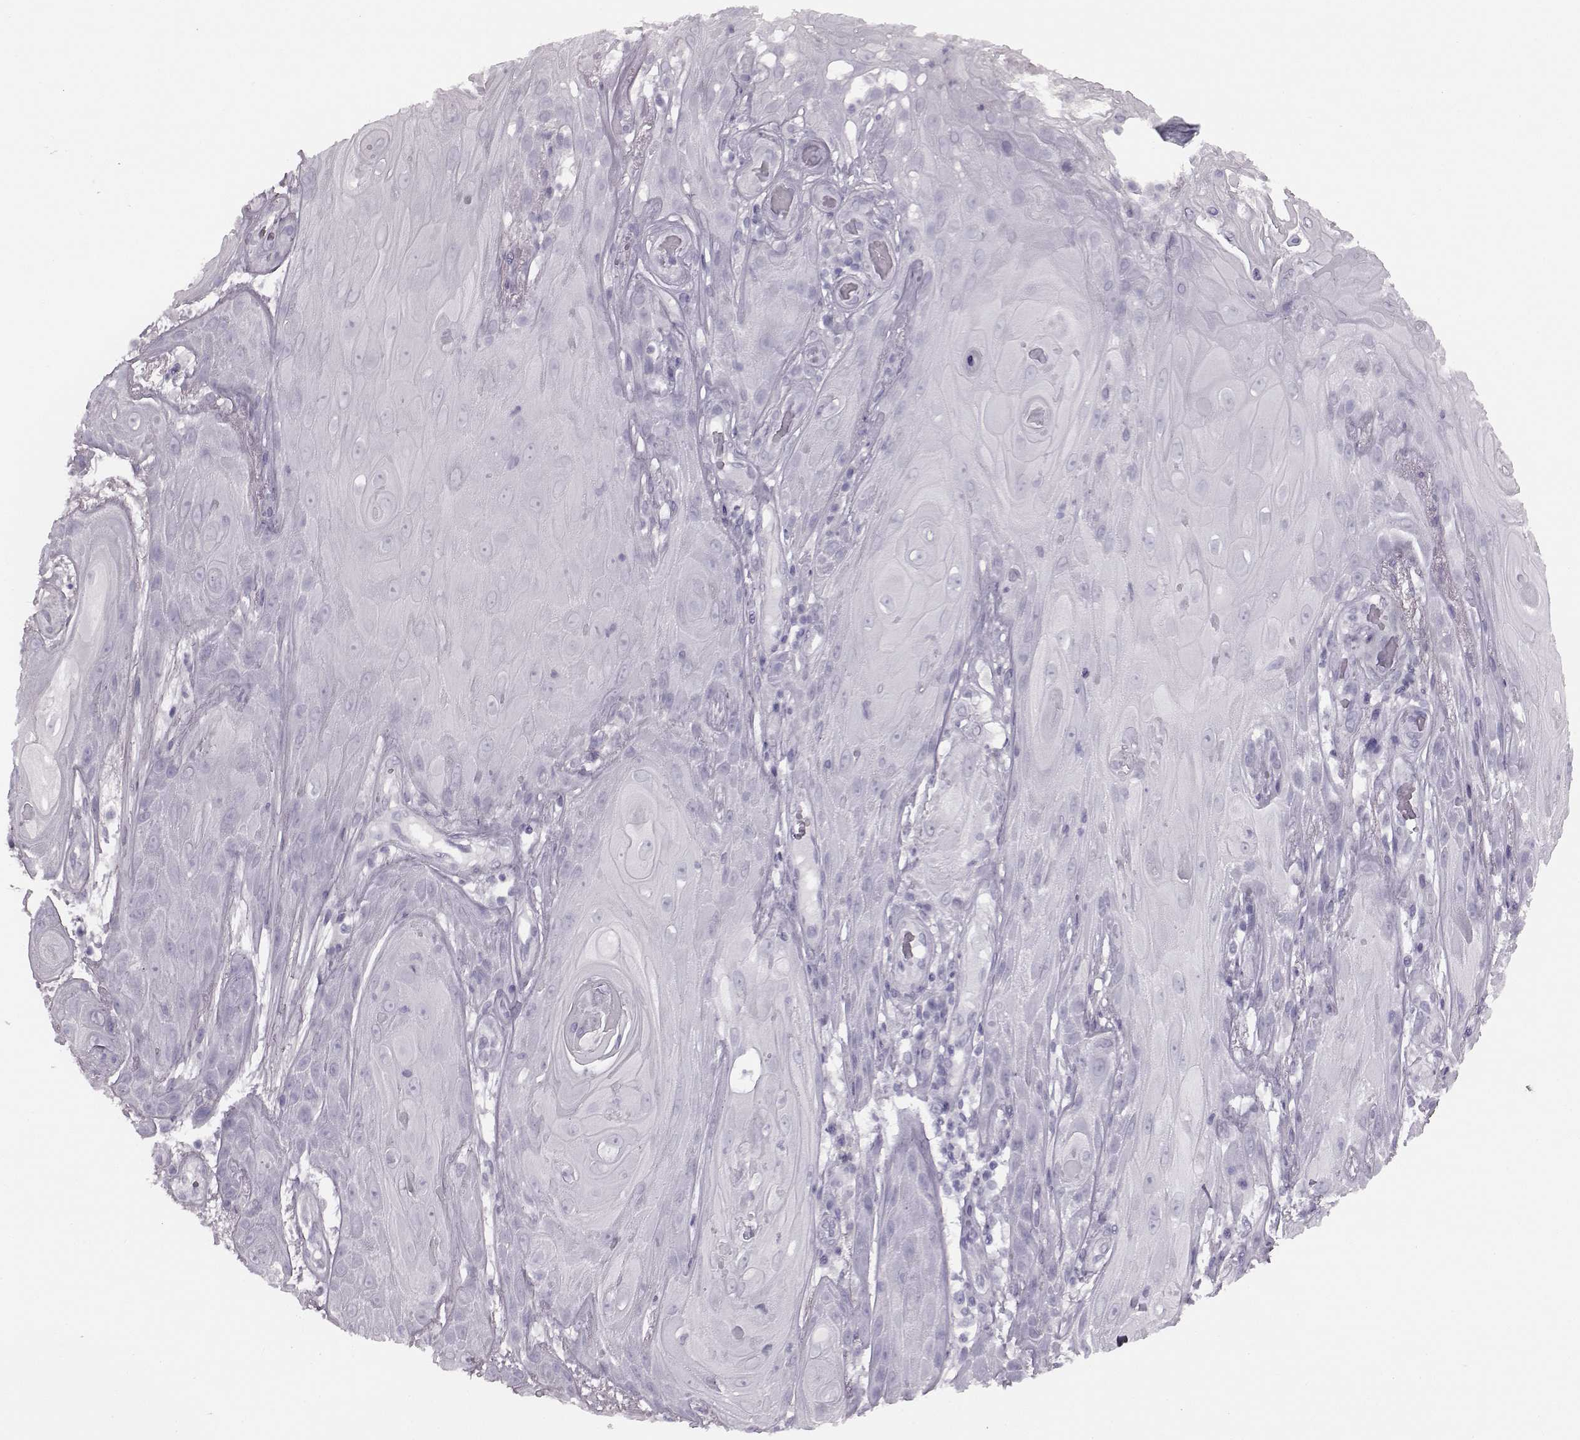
{"staining": {"intensity": "negative", "quantity": "none", "location": "none"}, "tissue": "skin cancer", "cell_type": "Tumor cells", "image_type": "cancer", "snomed": [{"axis": "morphology", "description": "Squamous cell carcinoma, NOS"}, {"axis": "topography", "description": "Skin"}], "caption": "Tumor cells show no significant protein positivity in squamous cell carcinoma (skin).", "gene": "JSRP1", "patient": {"sex": "male", "age": 62}}